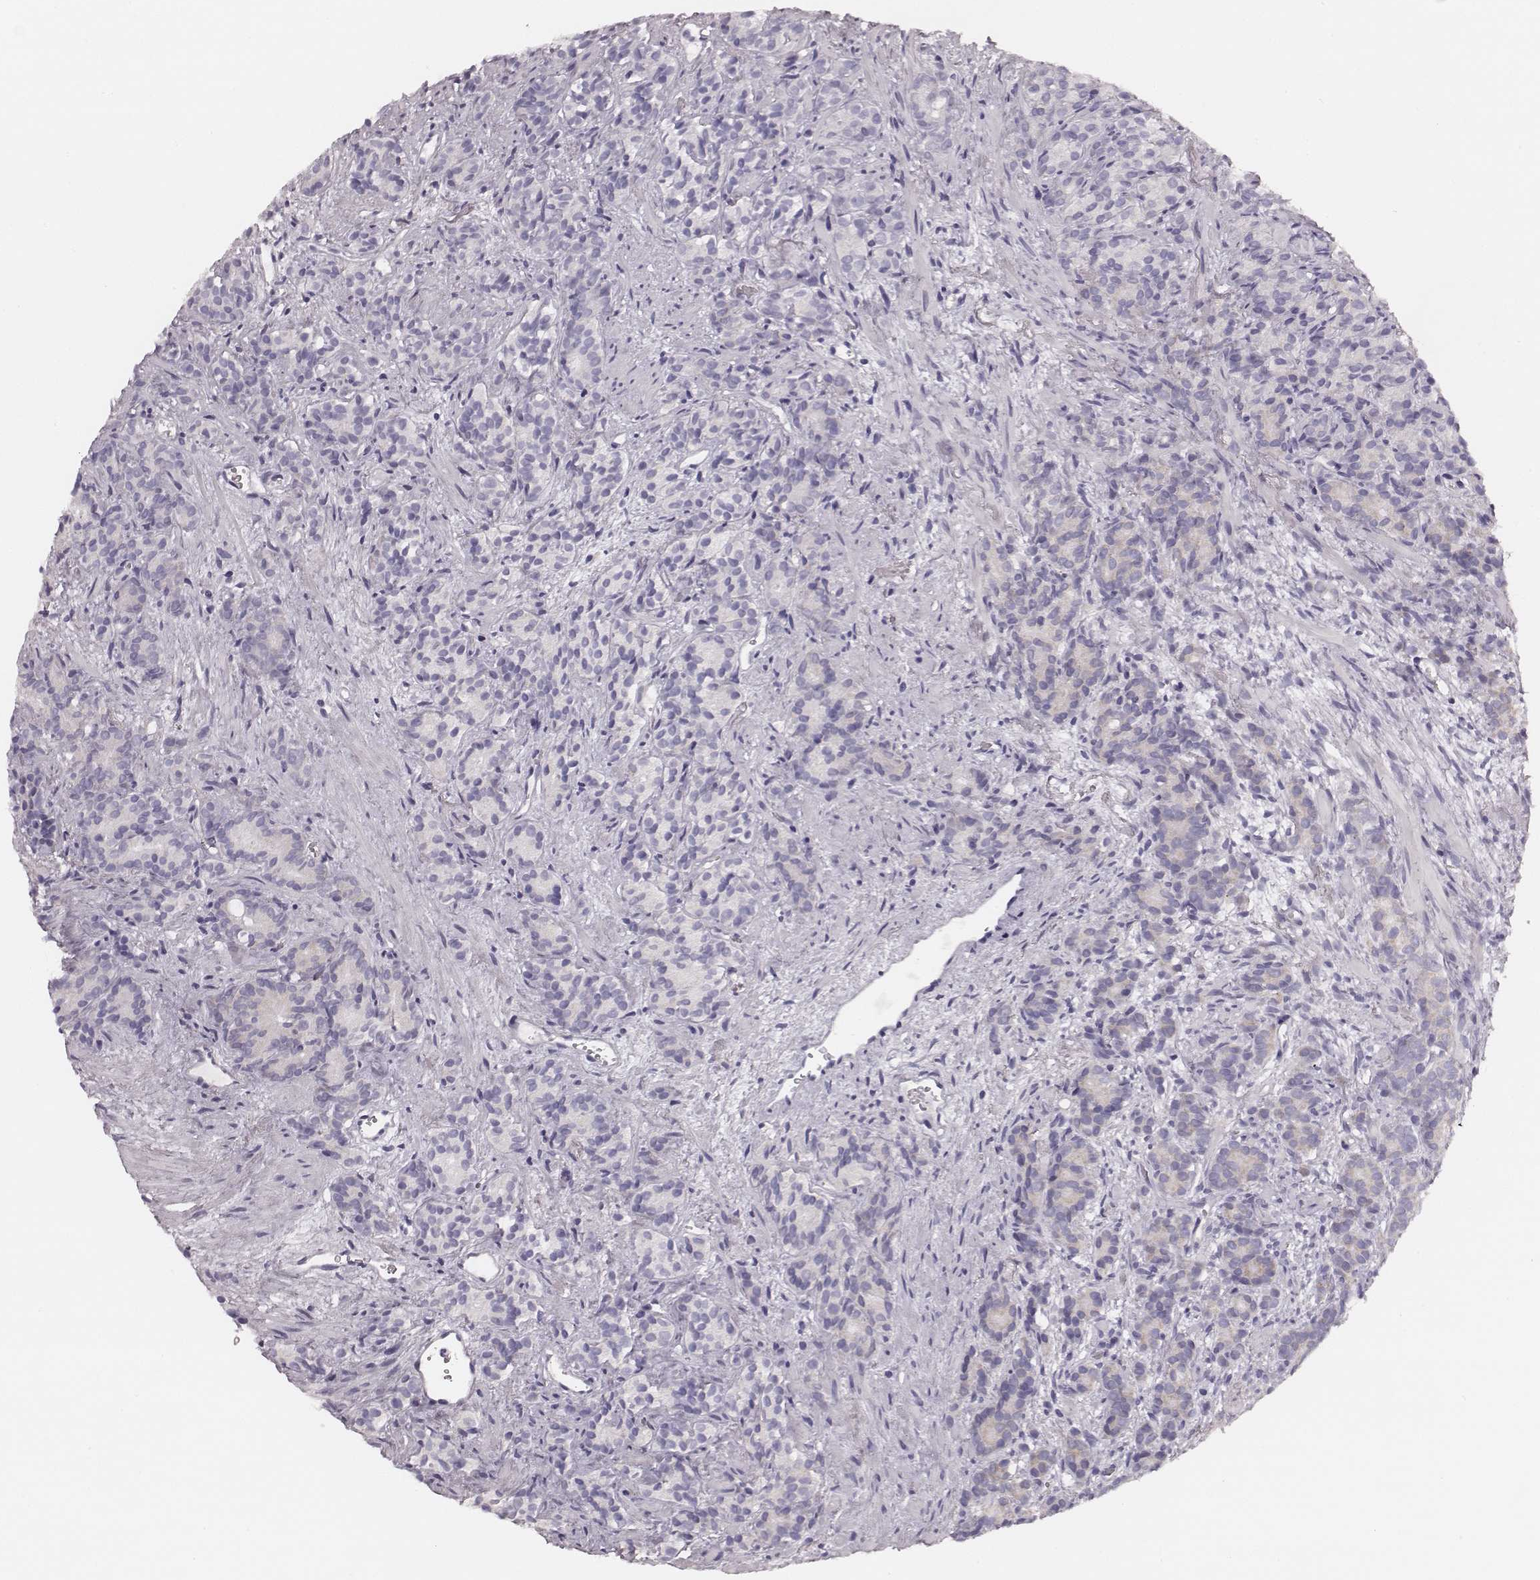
{"staining": {"intensity": "negative", "quantity": "none", "location": "none"}, "tissue": "prostate cancer", "cell_type": "Tumor cells", "image_type": "cancer", "snomed": [{"axis": "morphology", "description": "Adenocarcinoma, High grade"}, {"axis": "topography", "description": "Prostate"}], "caption": "IHC histopathology image of neoplastic tissue: human prostate cancer (adenocarcinoma (high-grade)) stained with DAB (3,3'-diaminobenzidine) displays no significant protein expression in tumor cells.", "gene": "UBL4B", "patient": {"sex": "male", "age": 84}}